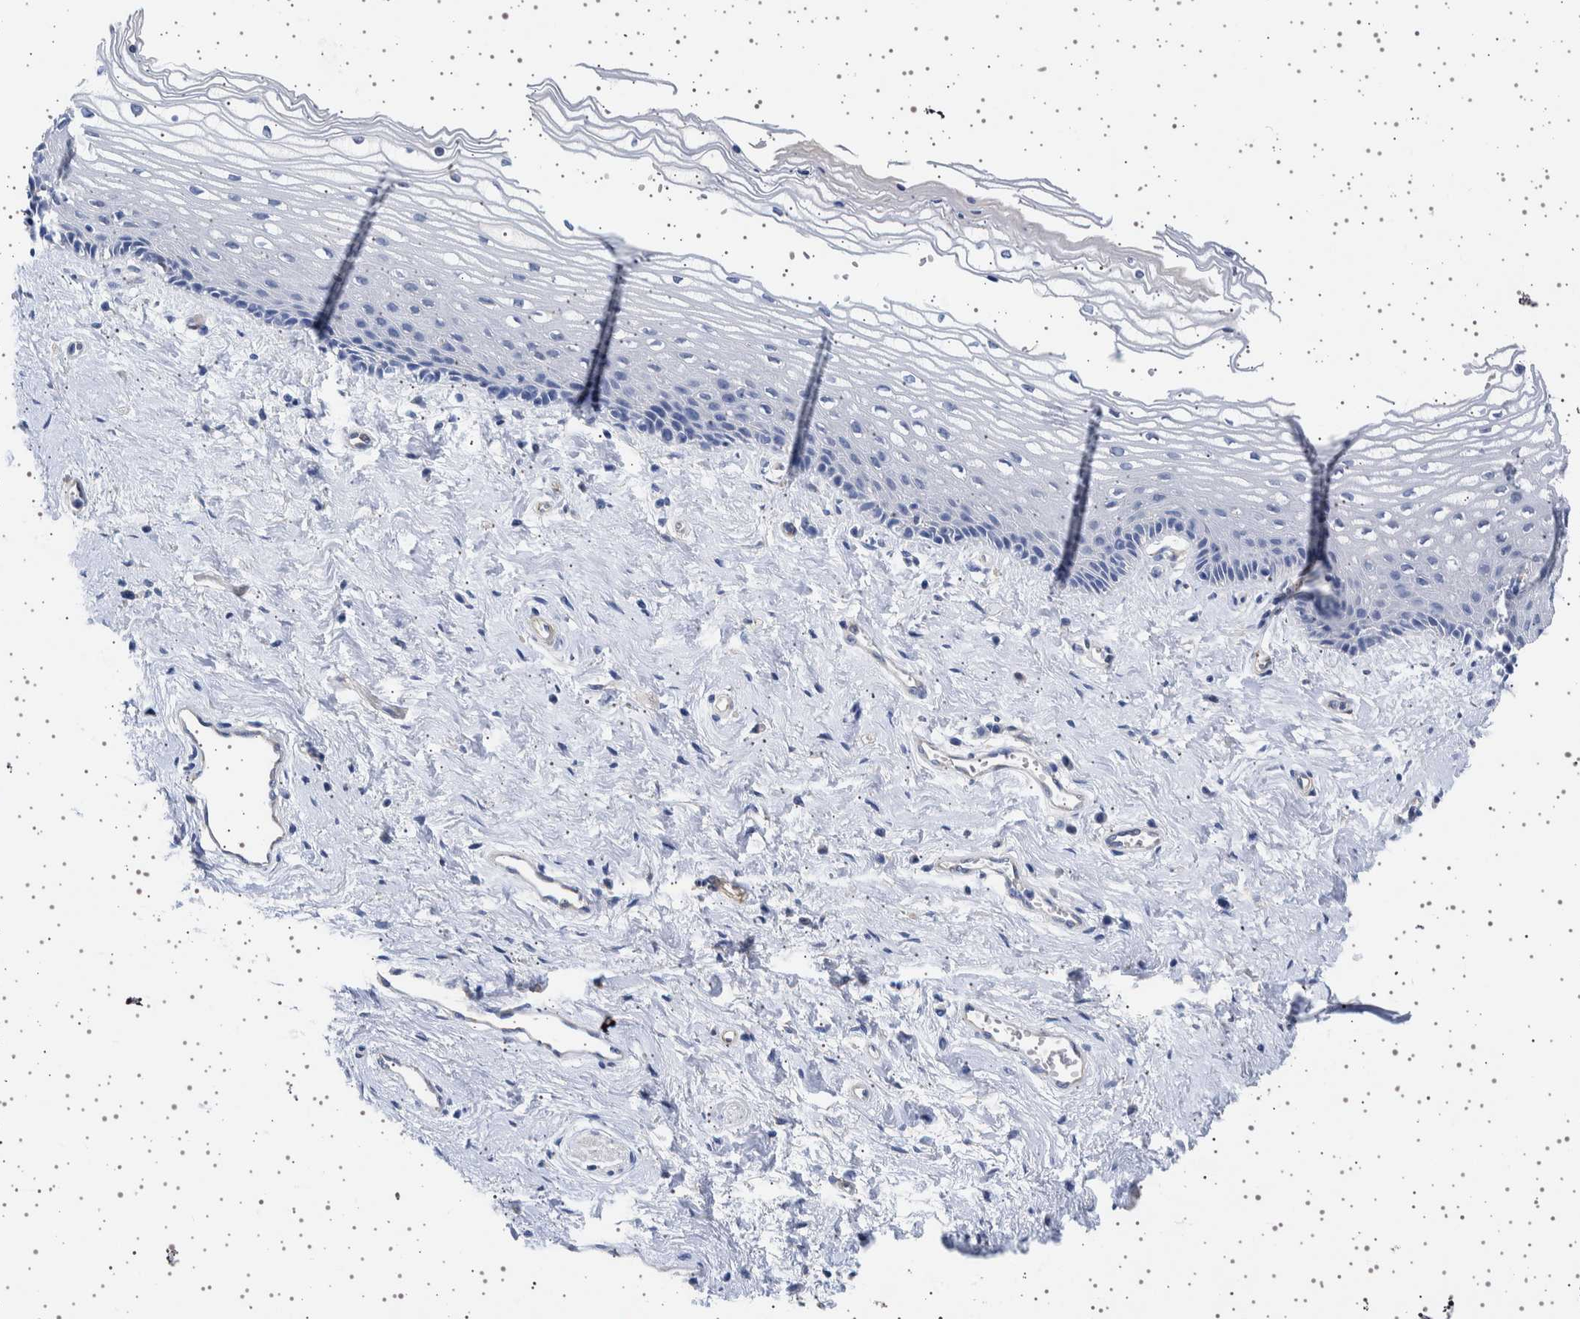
{"staining": {"intensity": "negative", "quantity": "none", "location": "none"}, "tissue": "vagina", "cell_type": "Squamous epithelial cells", "image_type": "normal", "snomed": [{"axis": "morphology", "description": "Normal tissue, NOS"}, {"axis": "topography", "description": "Vagina"}], "caption": "The micrograph demonstrates no significant expression in squamous epithelial cells of vagina.", "gene": "SEPTIN4", "patient": {"sex": "female", "age": 46}}